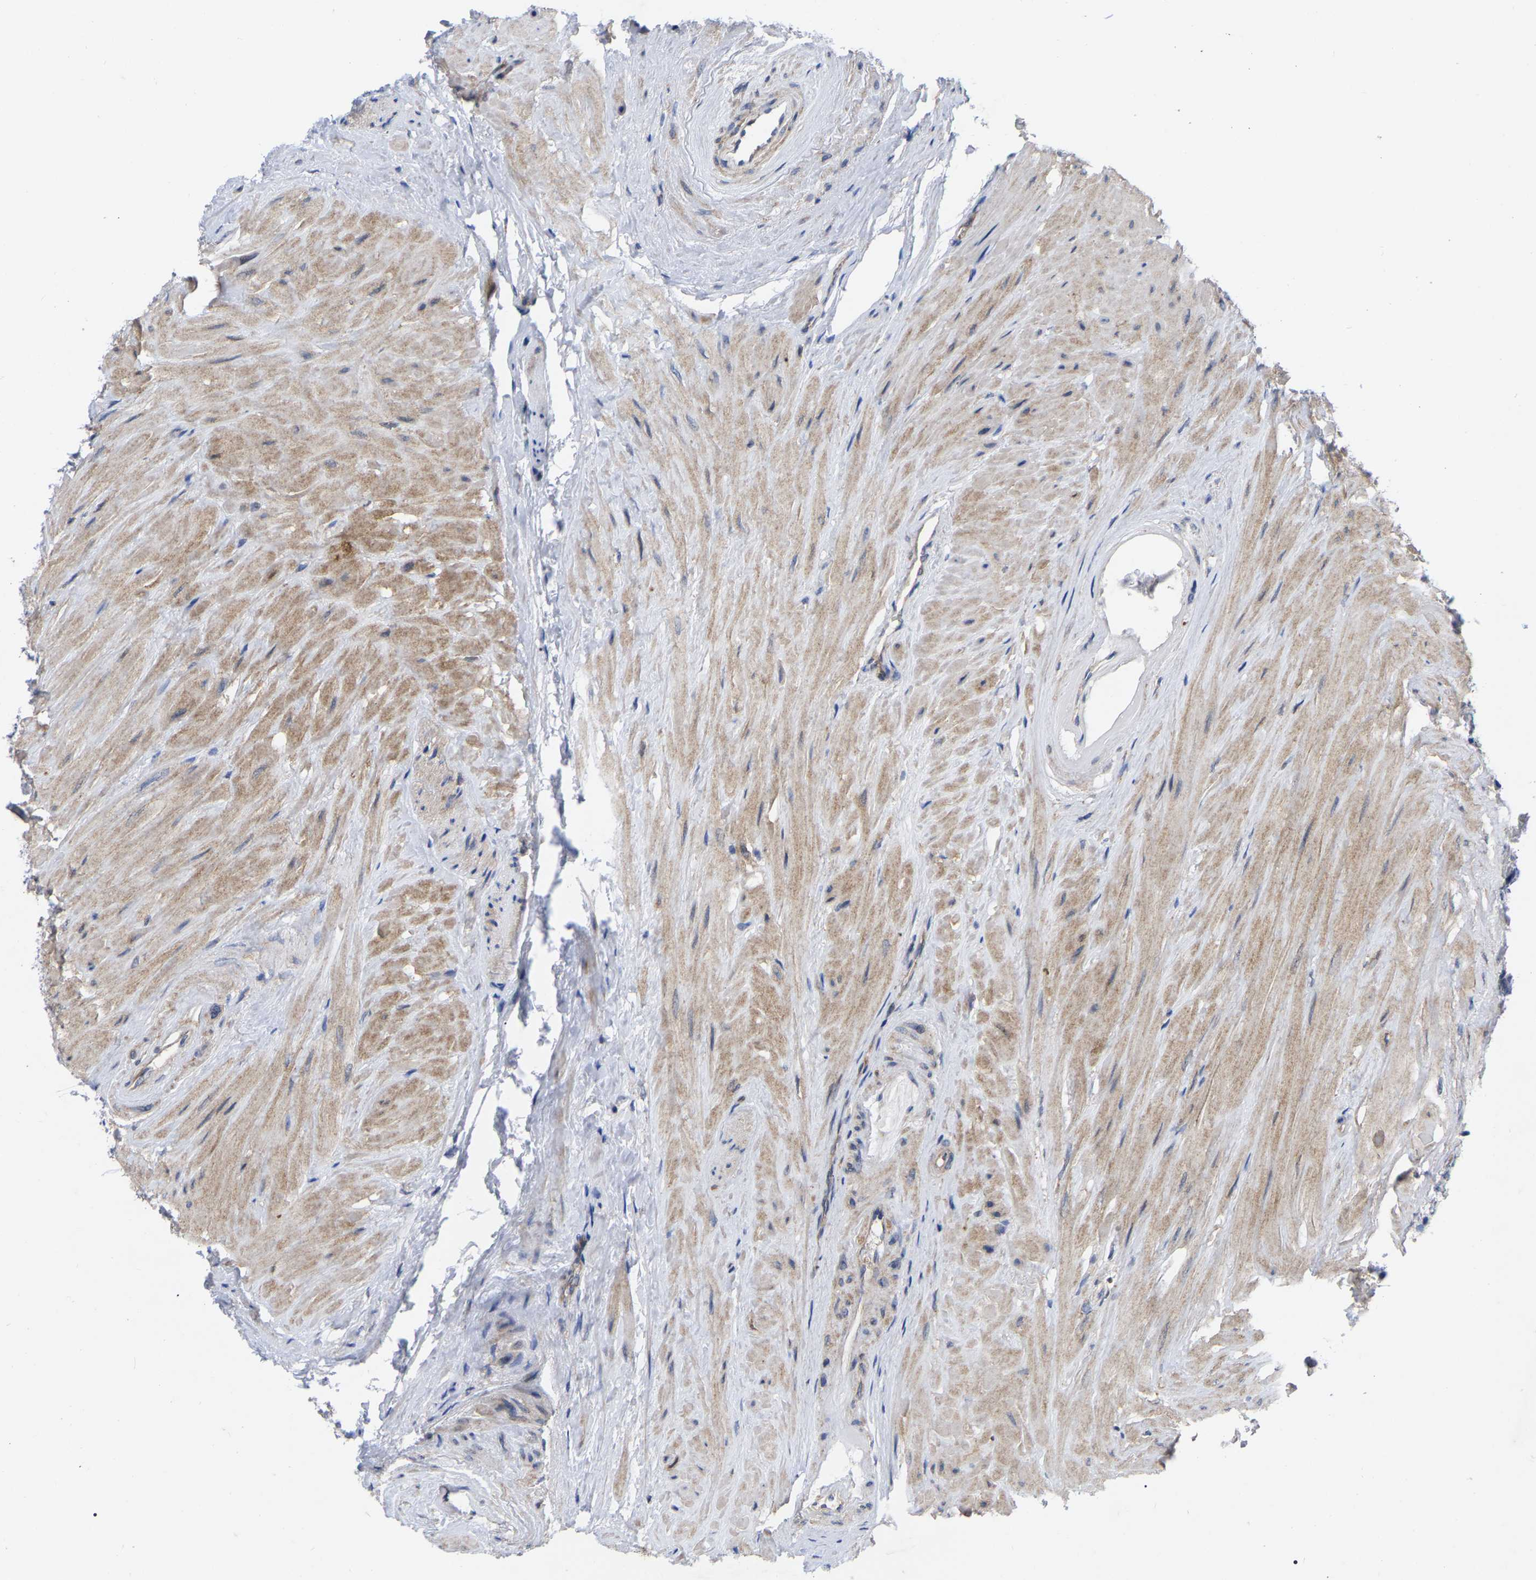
{"staining": {"intensity": "negative", "quantity": "none", "location": "none"}, "tissue": "seminal vesicle", "cell_type": "Glandular cells", "image_type": "normal", "snomed": [{"axis": "morphology", "description": "Normal tissue, NOS"}, {"axis": "topography", "description": "Seminal veicle"}], "caption": "Immunohistochemistry of benign seminal vesicle exhibits no staining in glandular cells. (Brightfield microscopy of DAB (3,3'-diaminobenzidine) immunohistochemistry at high magnification).", "gene": "TCP1", "patient": {"sex": "male", "age": 46}}